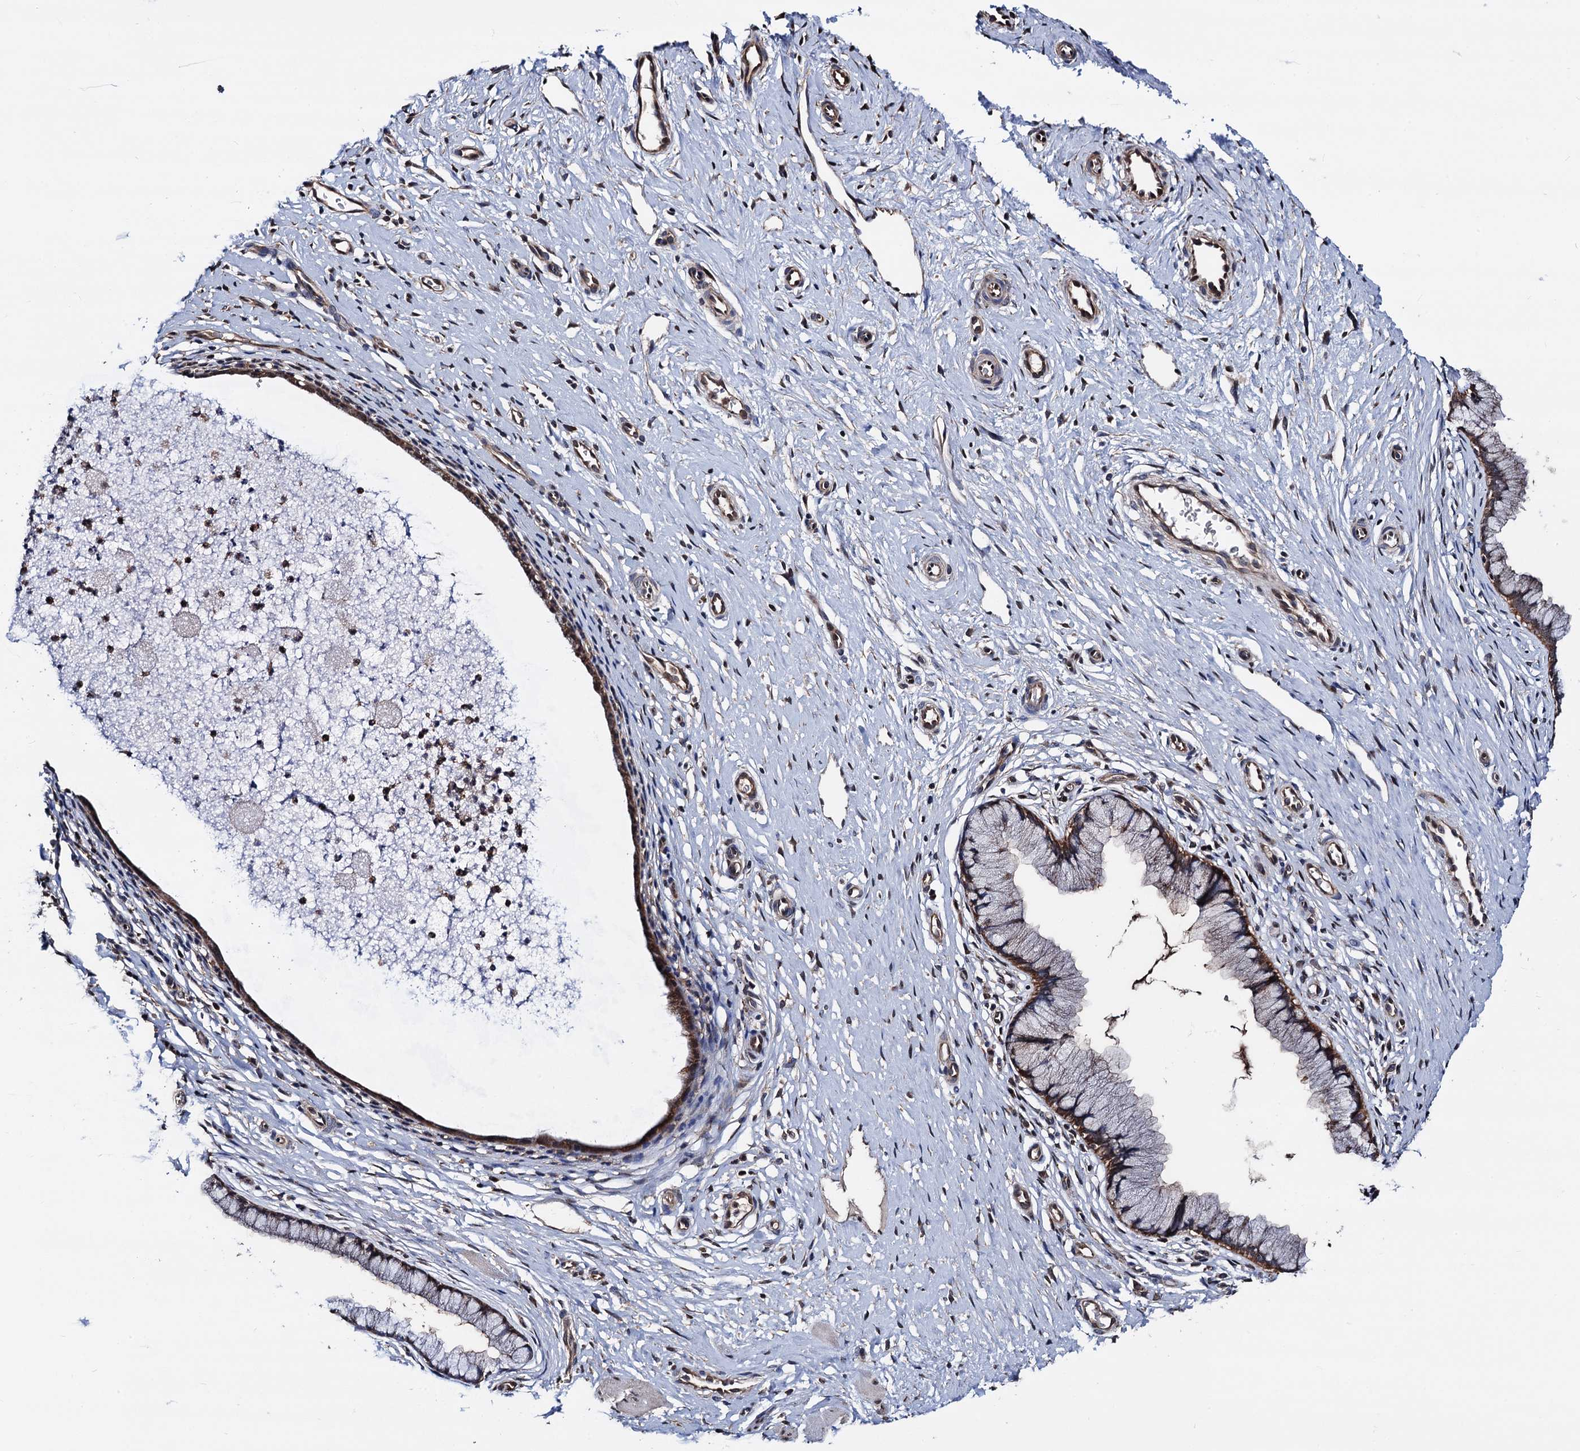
{"staining": {"intensity": "moderate", "quantity": "25%-75%", "location": "cytoplasmic/membranous"}, "tissue": "cervix", "cell_type": "Glandular cells", "image_type": "normal", "snomed": [{"axis": "morphology", "description": "Normal tissue, NOS"}, {"axis": "topography", "description": "Cervix"}], "caption": "This is a histology image of immunohistochemistry (IHC) staining of normal cervix, which shows moderate positivity in the cytoplasmic/membranous of glandular cells.", "gene": "PTCD3", "patient": {"sex": "female", "age": 36}}